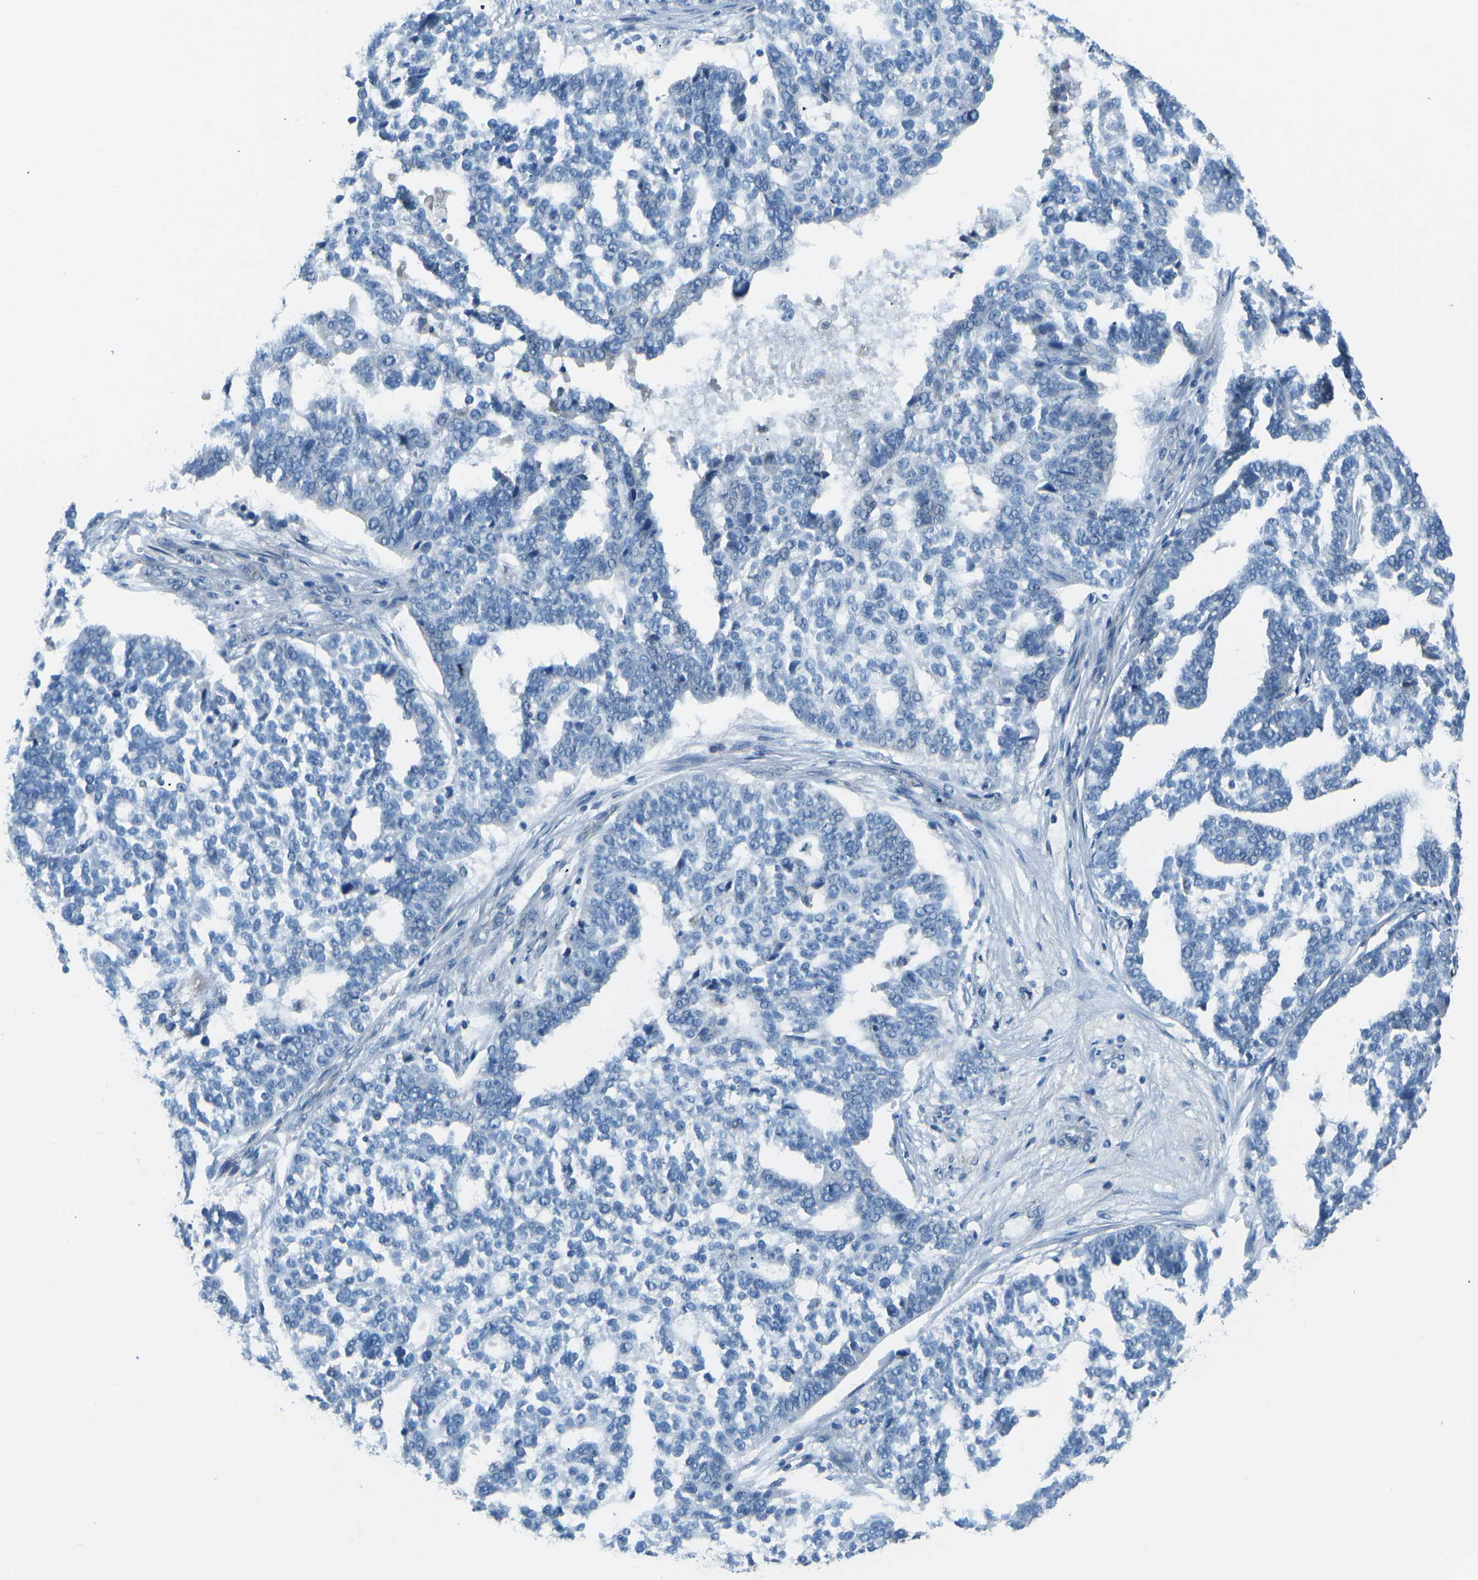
{"staining": {"intensity": "negative", "quantity": "none", "location": "none"}, "tissue": "ovarian cancer", "cell_type": "Tumor cells", "image_type": "cancer", "snomed": [{"axis": "morphology", "description": "Cystadenocarcinoma, serous, NOS"}, {"axis": "topography", "description": "Ovary"}], "caption": "Tumor cells are negative for brown protein staining in ovarian serous cystadenocarcinoma.", "gene": "CD1D", "patient": {"sex": "female", "age": 59}}